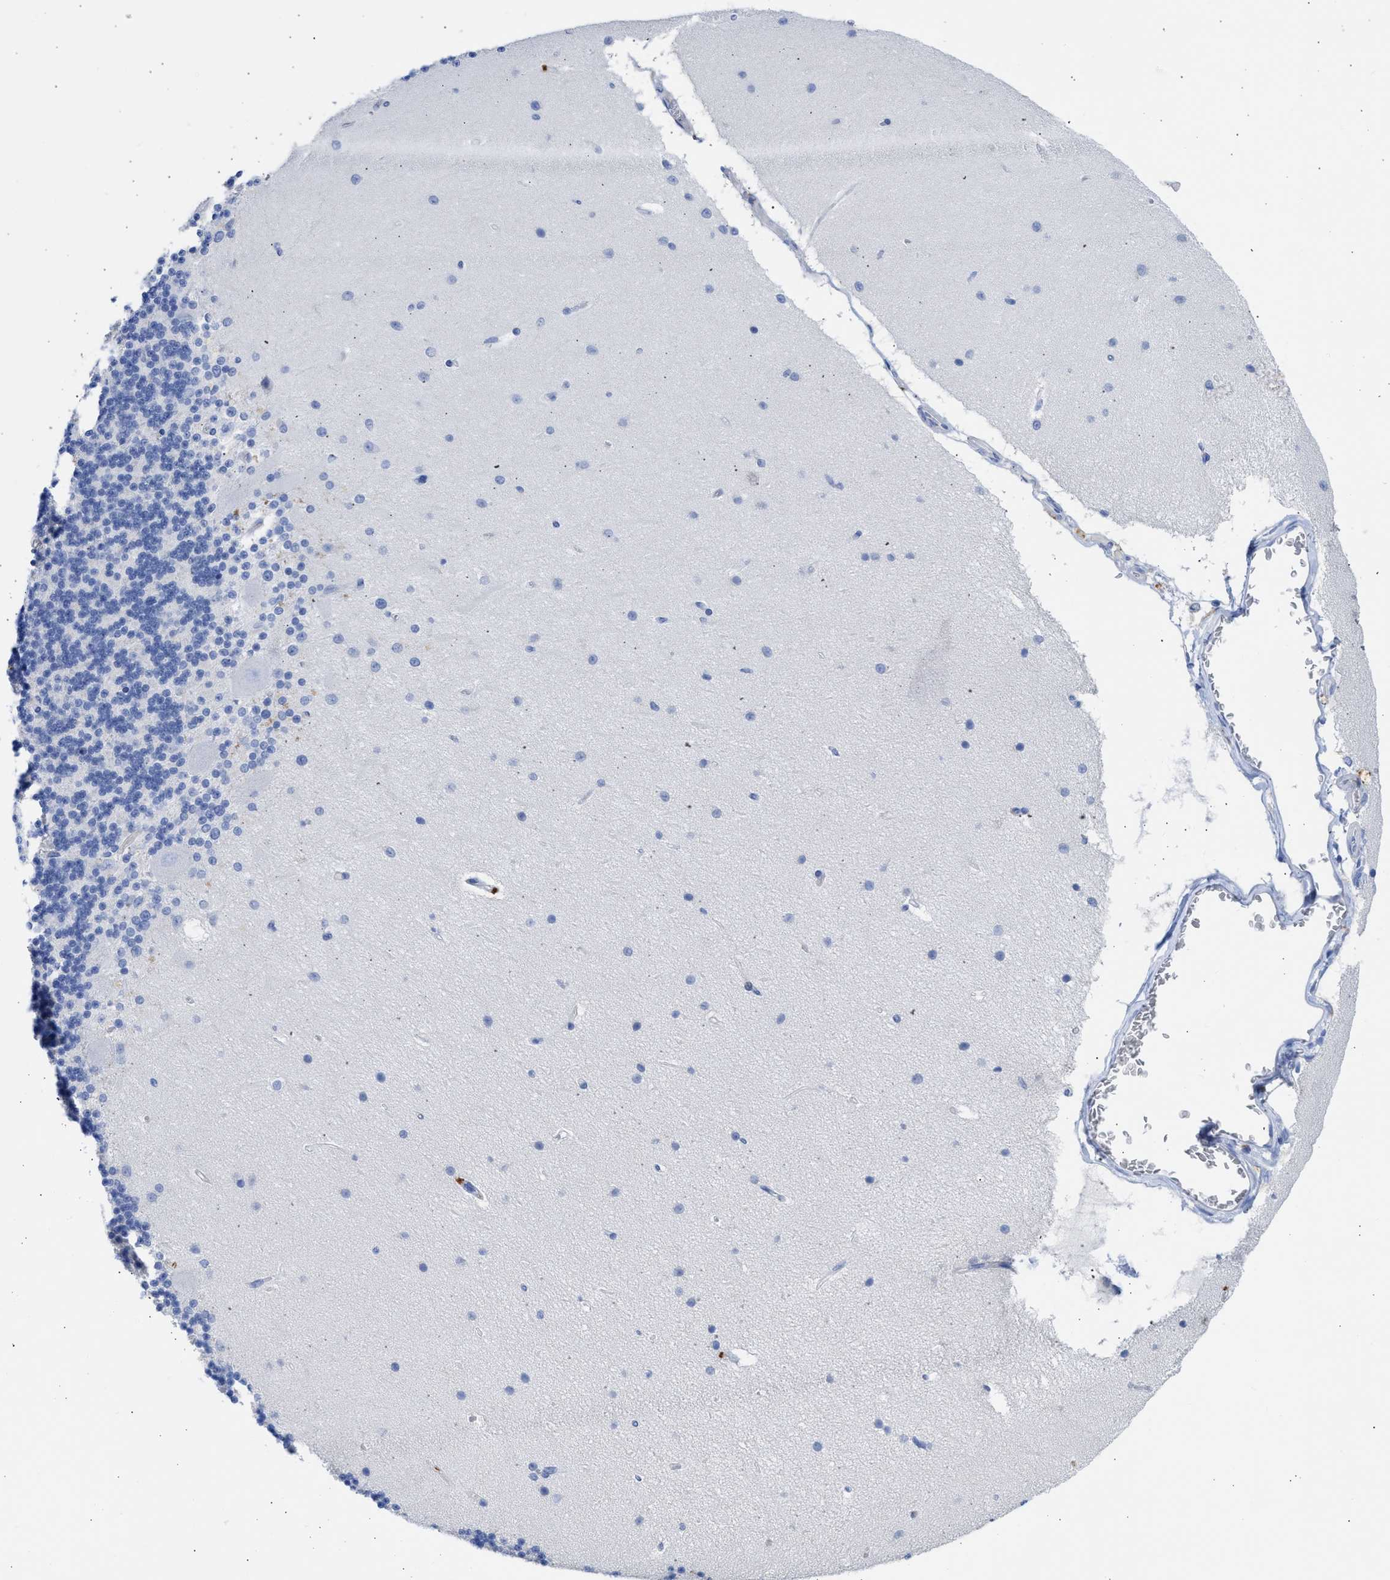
{"staining": {"intensity": "negative", "quantity": "none", "location": "none"}, "tissue": "cerebellum", "cell_type": "Cells in granular layer", "image_type": "normal", "snomed": [{"axis": "morphology", "description": "Normal tissue, NOS"}, {"axis": "topography", "description": "Cerebellum"}], "caption": "Immunohistochemical staining of normal cerebellum reveals no significant positivity in cells in granular layer. The staining was performed using DAB to visualize the protein expression in brown, while the nuclei were stained in blue with hematoxylin (Magnification: 20x).", "gene": "RSPH1", "patient": {"sex": "female", "age": 54}}